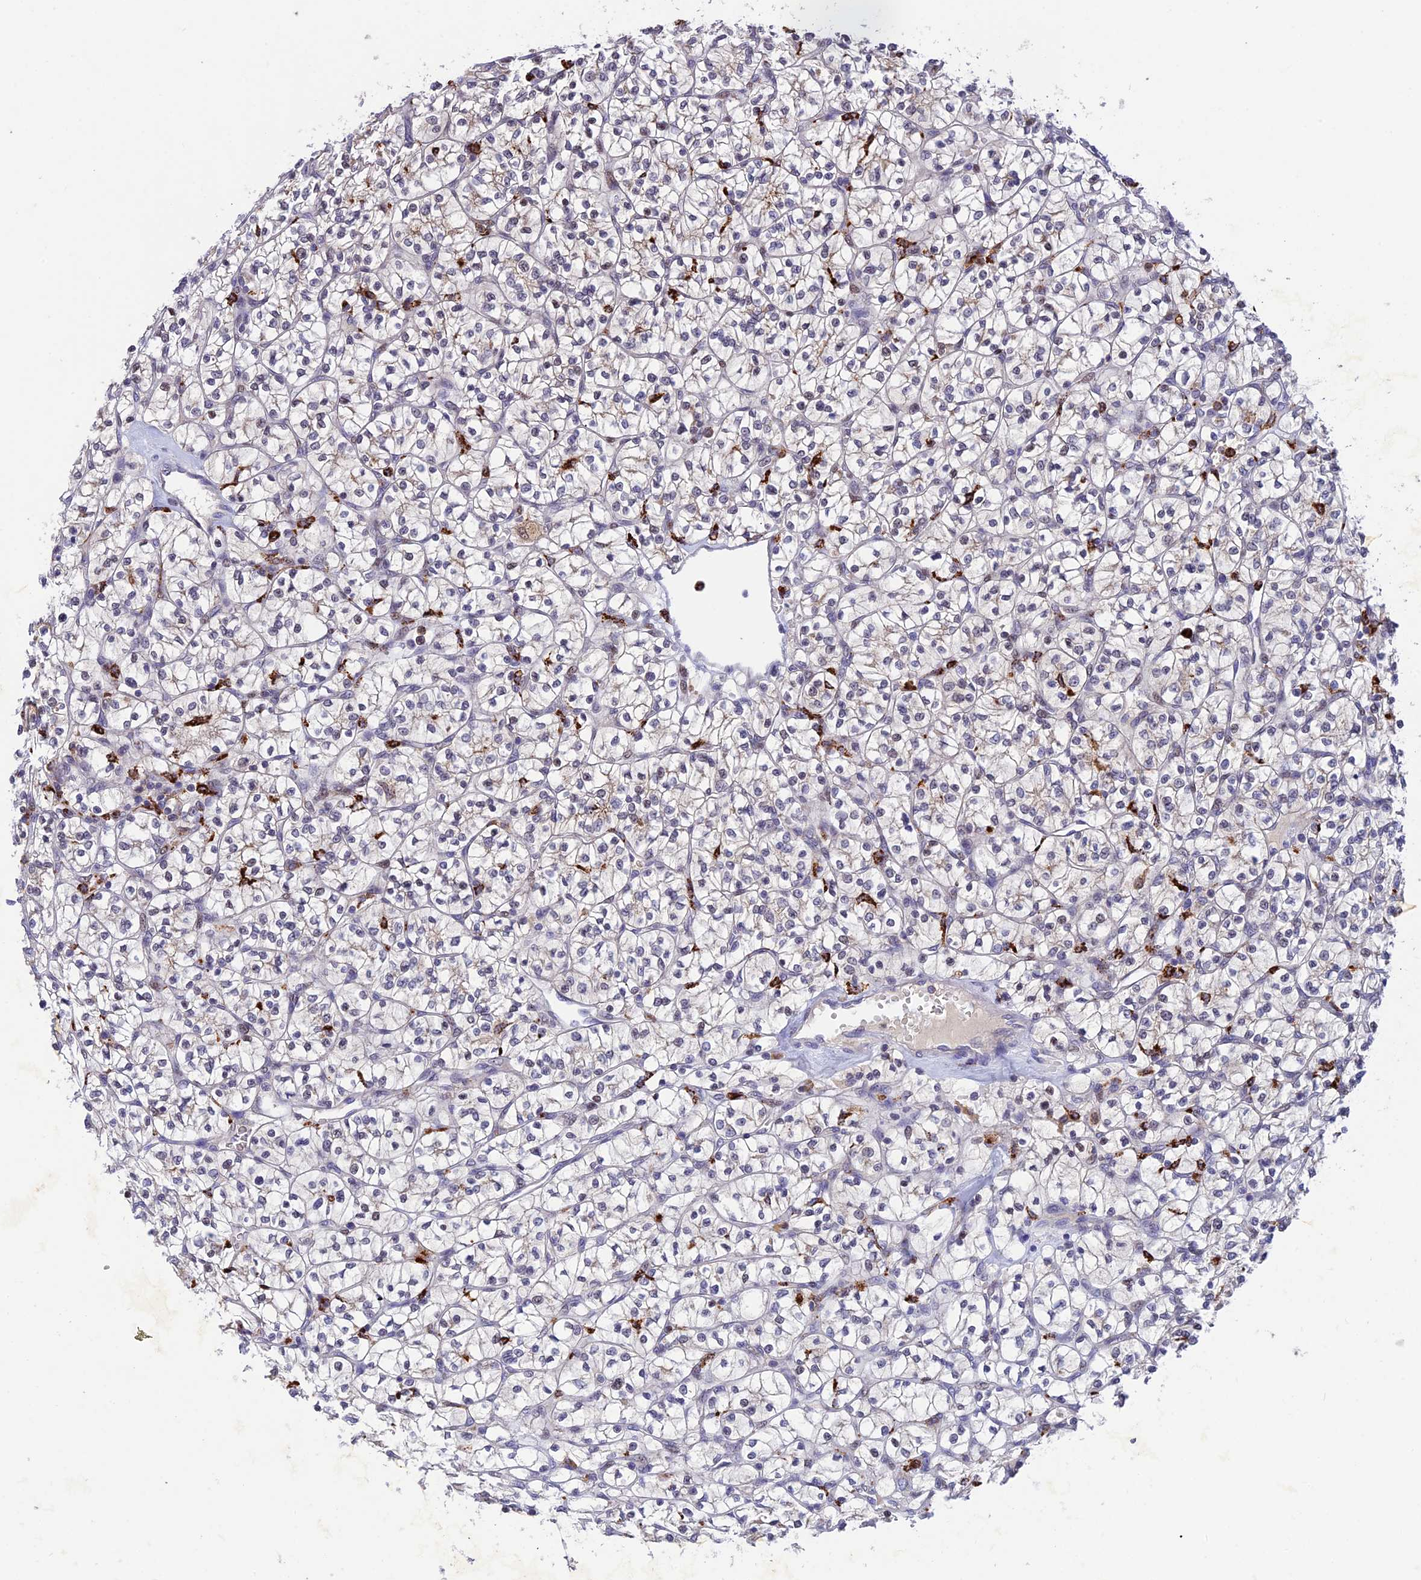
{"staining": {"intensity": "negative", "quantity": "none", "location": "none"}, "tissue": "renal cancer", "cell_type": "Tumor cells", "image_type": "cancer", "snomed": [{"axis": "morphology", "description": "Adenocarcinoma, NOS"}, {"axis": "topography", "description": "Kidney"}], "caption": "This is an immunohistochemistry histopathology image of renal cancer. There is no expression in tumor cells.", "gene": "HIC1", "patient": {"sex": "female", "age": 64}}